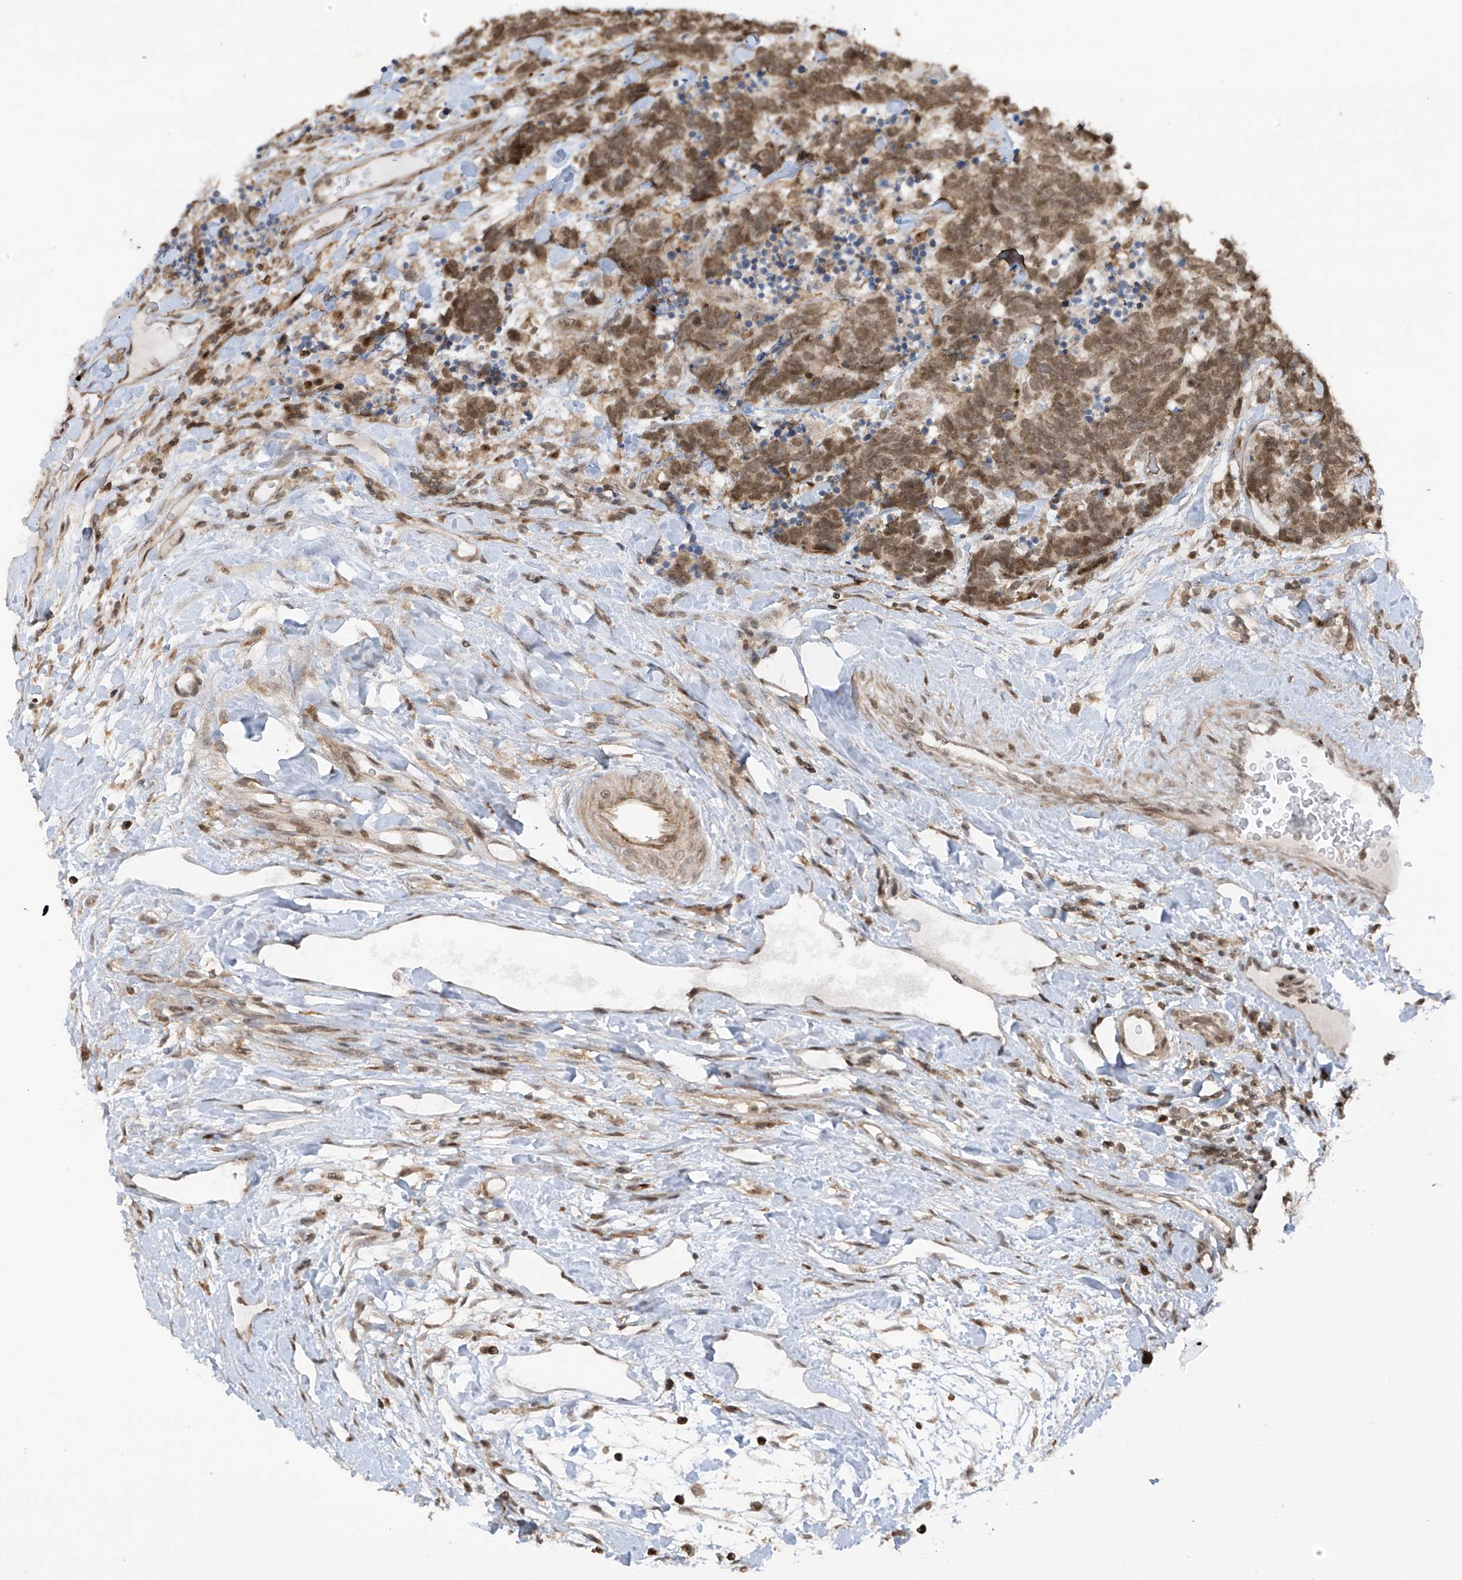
{"staining": {"intensity": "moderate", "quantity": ">75%", "location": "cytoplasmic/membranous,nuclear"}, "tissue": "carcinoid", "cell_type": "Tumor cells", "image_type": "cancer", "snomed": [{"axis": "morphology", "description": "Carcinoma, NOS"}, {"axis": "morphology", "description": "Carcinoid, malignant, NOS"}, {"axis": "topography", "description": "Urinary bladder"}], "caption": "Immunohistochemistry (IHC) image of carcinoid stained for a protein (brown), which exhibits medium levels of moderate cytoplasmic/membranous and nuclear staining in about >75% of tumor cells.", "gene": "REPIN1", "patient": {"sex": "male", "age": 57}}